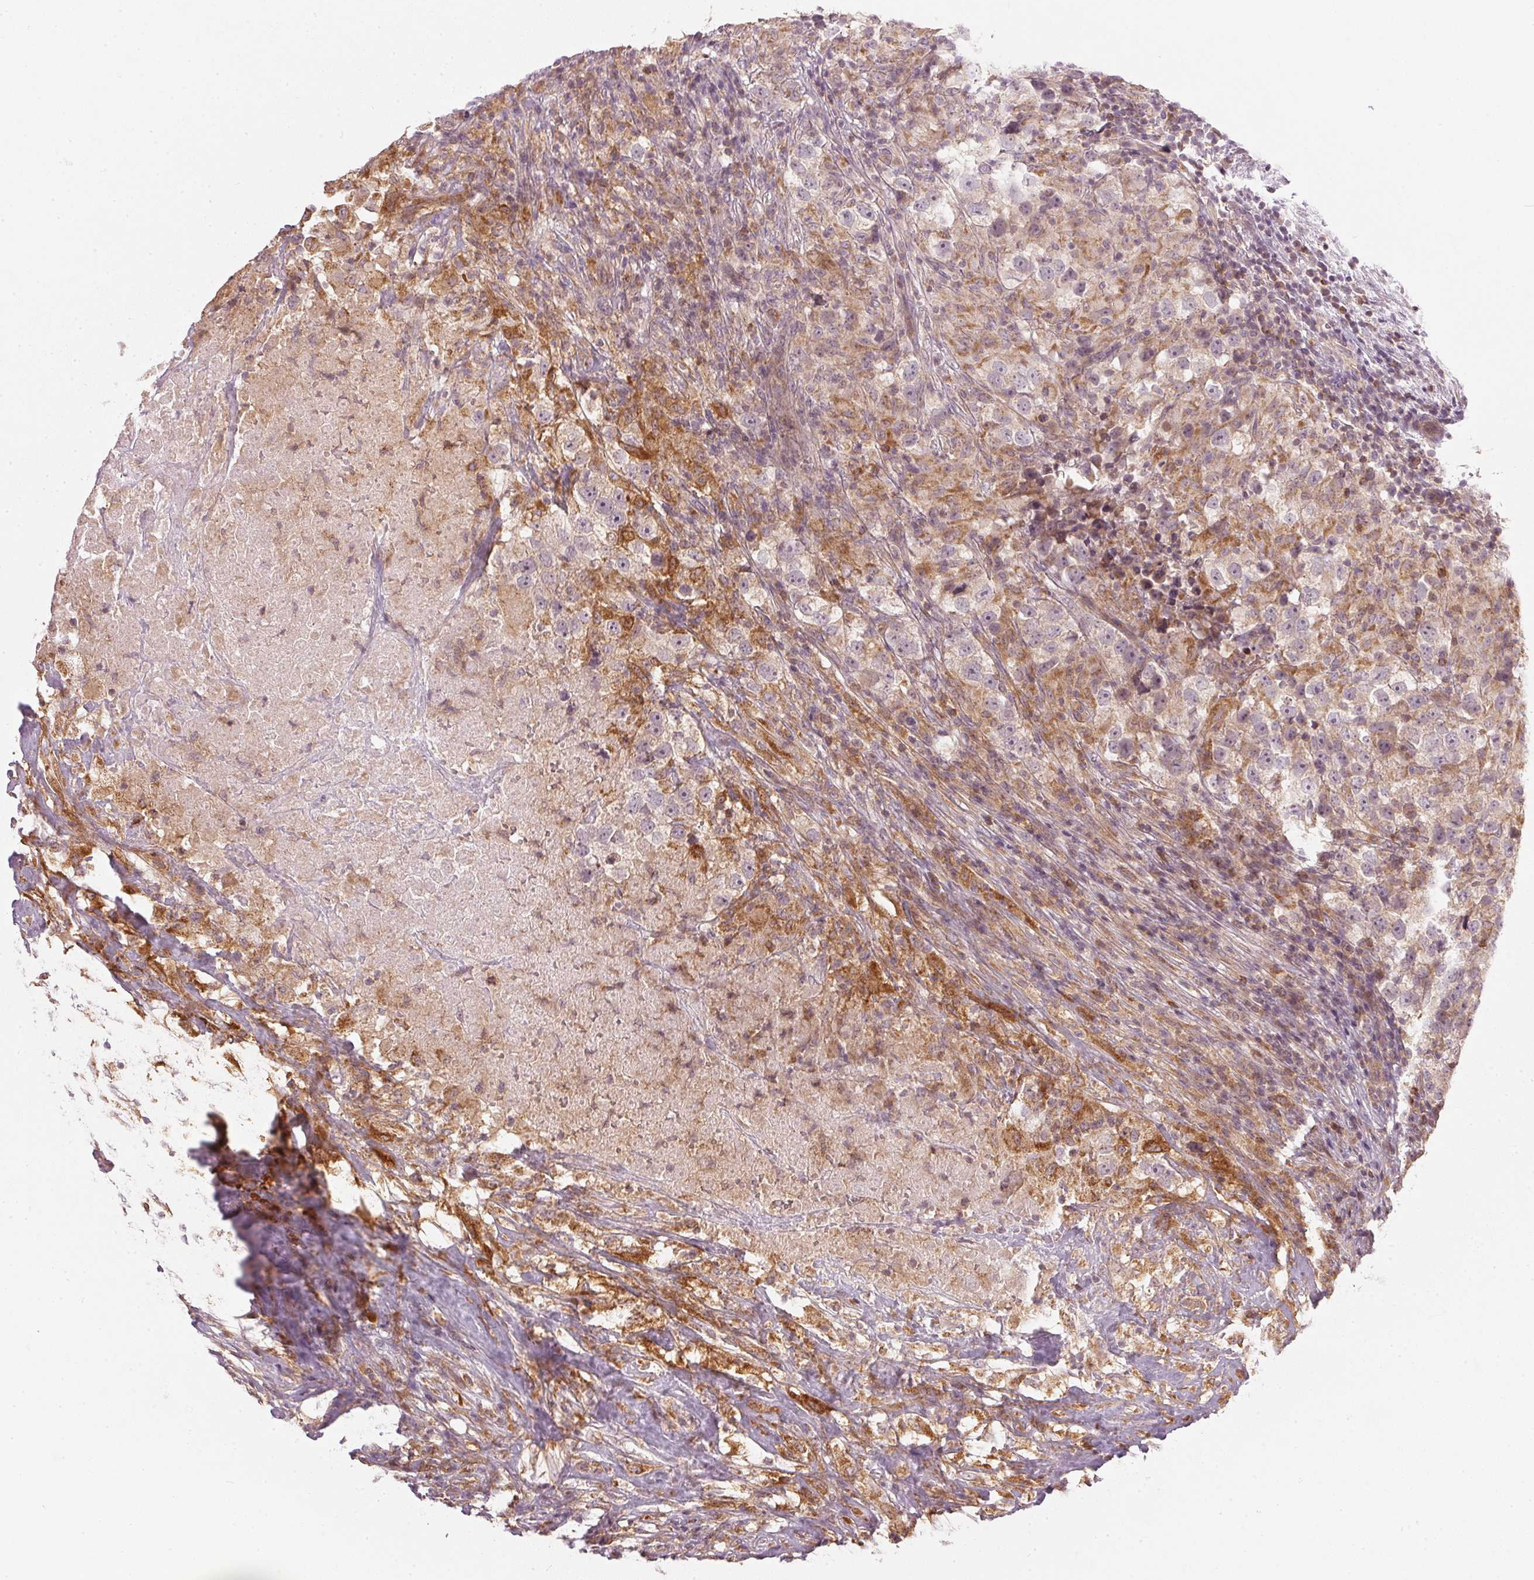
{"staining": {"intensity": "weak", "quantity": ">75%", "location": "cytoplasmic/membranous"}, "tissue": "testis cancer", "cell_type": "Tumor cells", "image_type": "cancer", "snomed": [{"axis": "morphology", "description": "Seminoma, NOS"}, {"axis": "topography", "description": "Testis"}], "caption": "Protein expression analysis of human testis cancer reveals weak cytoplasmic/membranous expression in about >75% of tumor cells. Immunohistochemistry (ihc) stains the protein in brown and the nuclei are stained blue.", "gene": "NADK2", "patient": {"sex": "male", "age": 46}}